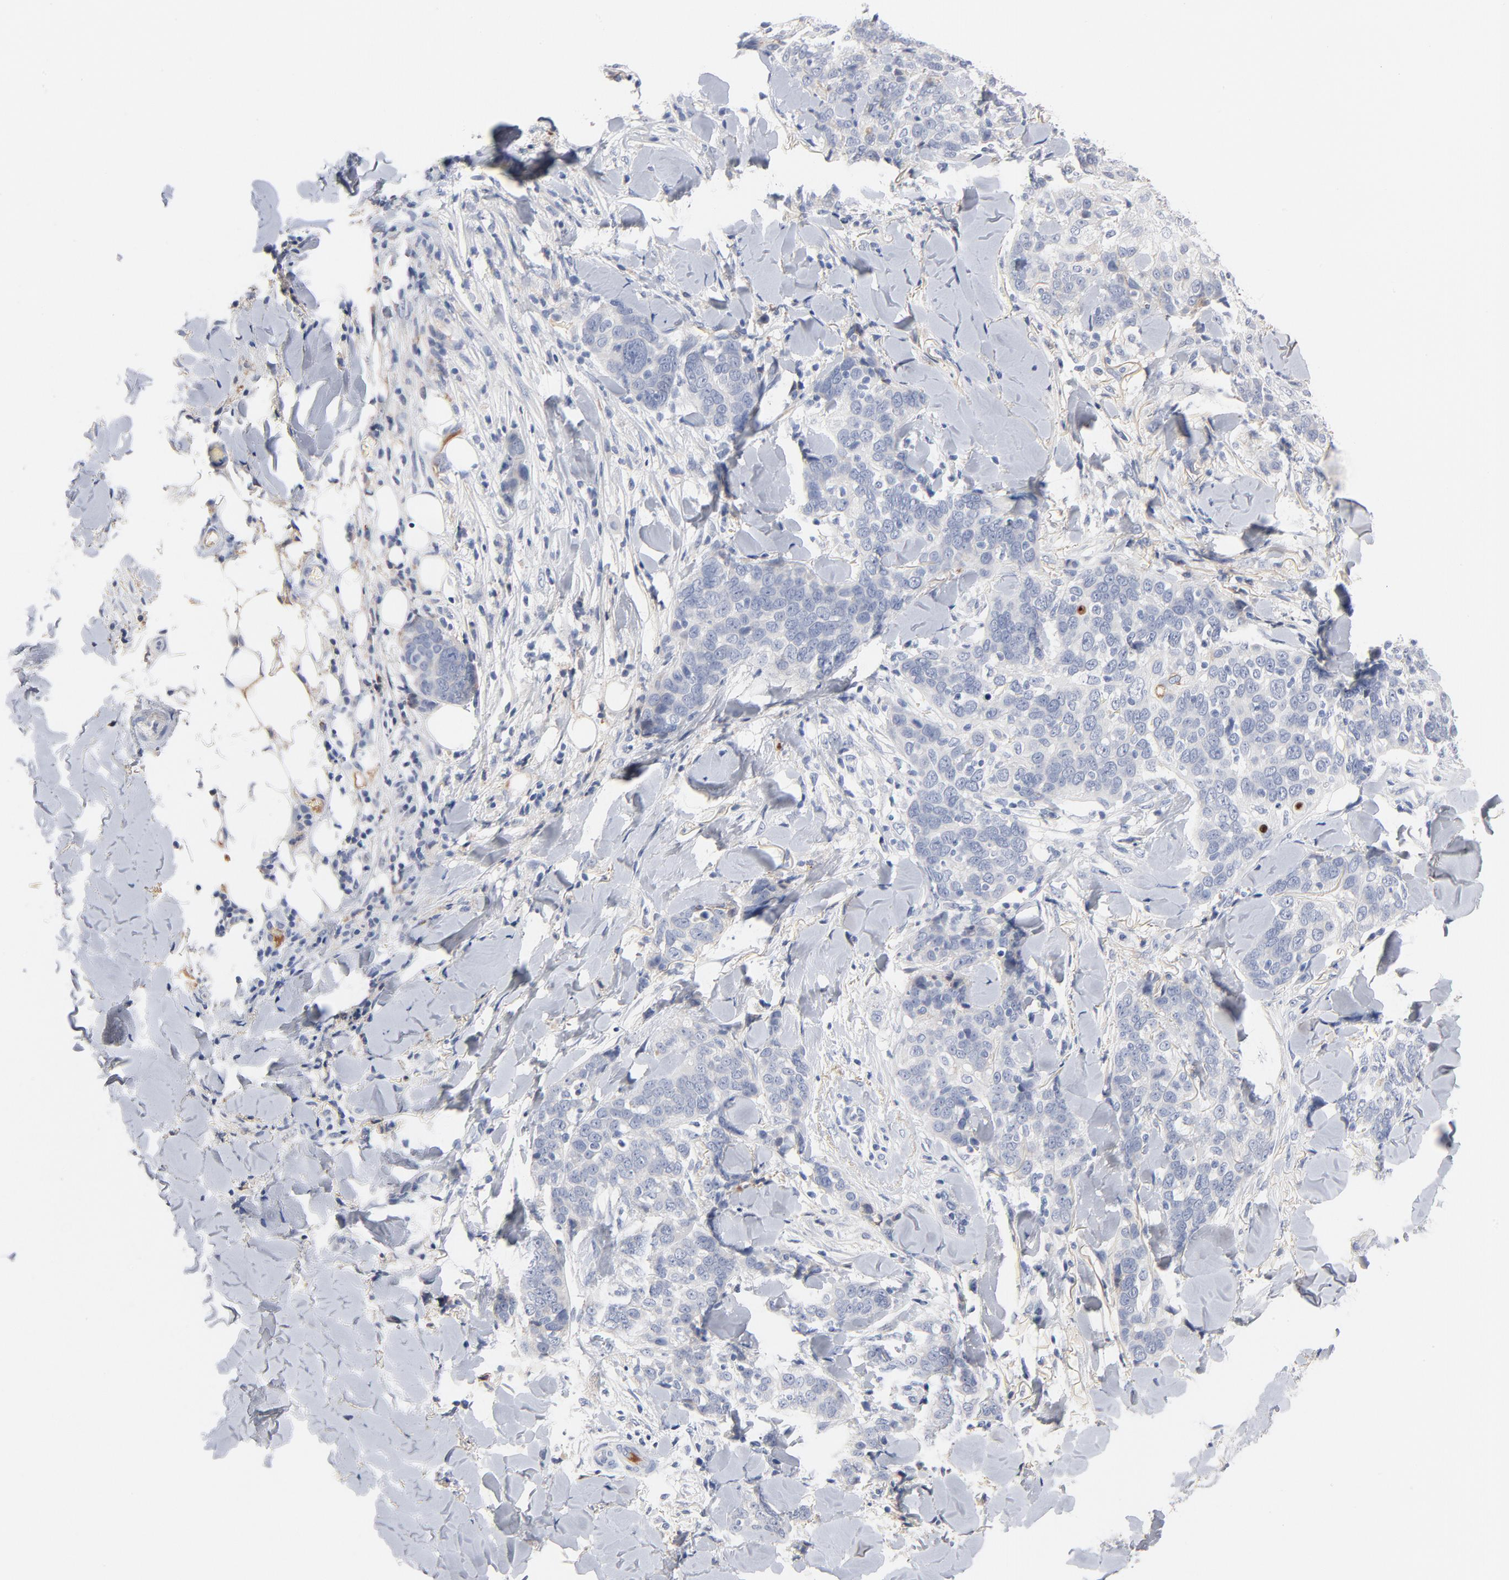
{"staining": {"intensity": "negative", "quantity": "none", "location": "none"}, "tissue": "skin cancer", "cell_type": "Tumor cells", "image_type": "cancer", "snomed": [{"axis": "morphology", "description": "Normal tissue, NOS"}, {"axis": "morphology", "description": "Squamous cell carcinoma, NOS"}, {"axis": "topography", "description": "Skin"}], "caption": "The histopathology image displays no staining of tumor cells in squamous cell carcinoma (skin).", "gene": "SERPINA4", "patient": {"sex": "female", "age": 83}}